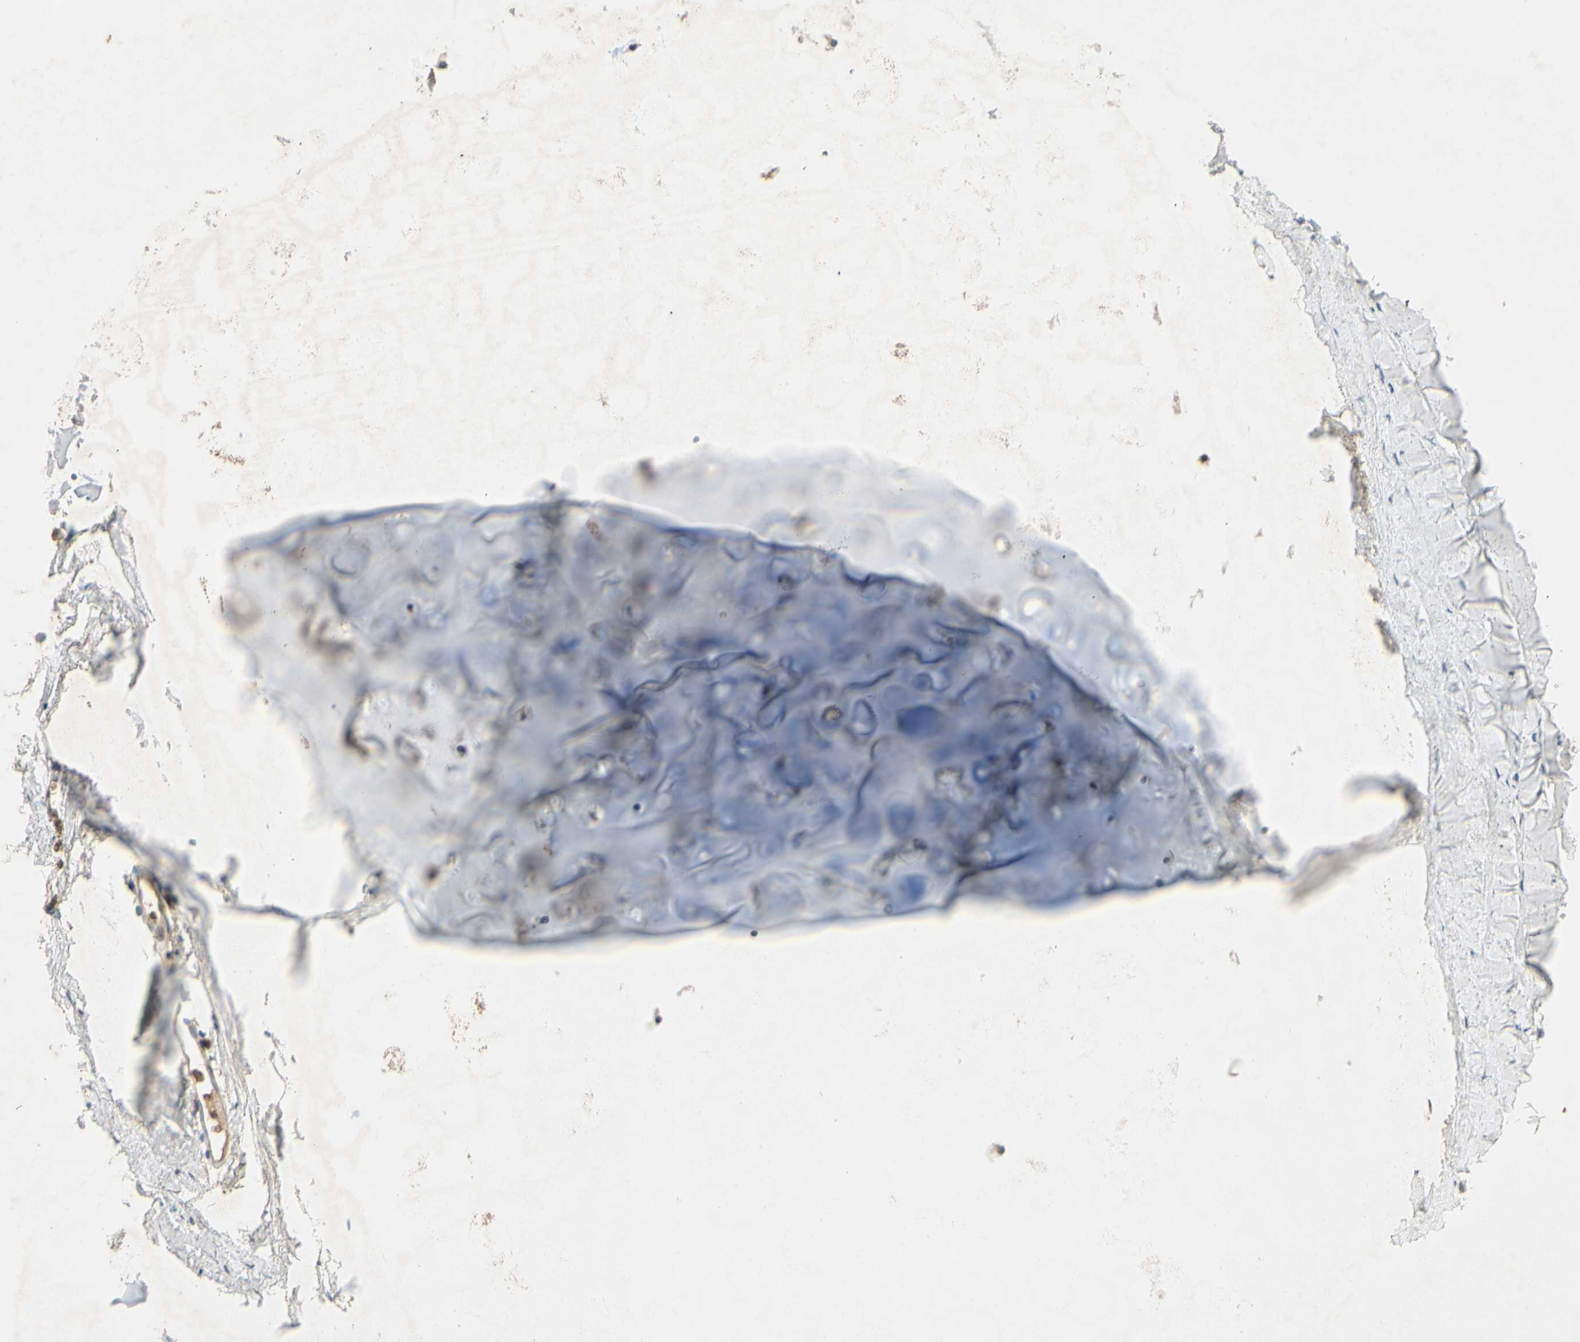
{"staining": {"intensity": "moderate", "quantity": ">75%", "location": "cytoplasmic/membranous"}, "tissue": "adipose tissue", "cell_type": "Adipocytes", "image_type": "normal", "snomed": [{"axis": "morphology", "description": "Normal tissue, NOS"}, {"axis": "topography", "description": "Bronchus"}], "caption": "An immunohistochemistry (IHC) image of normal tissue is shown. Protein staining in brown shows moderate cytoplasmic/membranous positivity in adipose tissue within adipocytes. The staining was performed using DAB to visualize the protein expression in brown, while the nuclei were stained in blue with hematoxylin (Magnification: 20x).", "gene": "GYPC", "patient": {"sex": "female", "age": 73}}